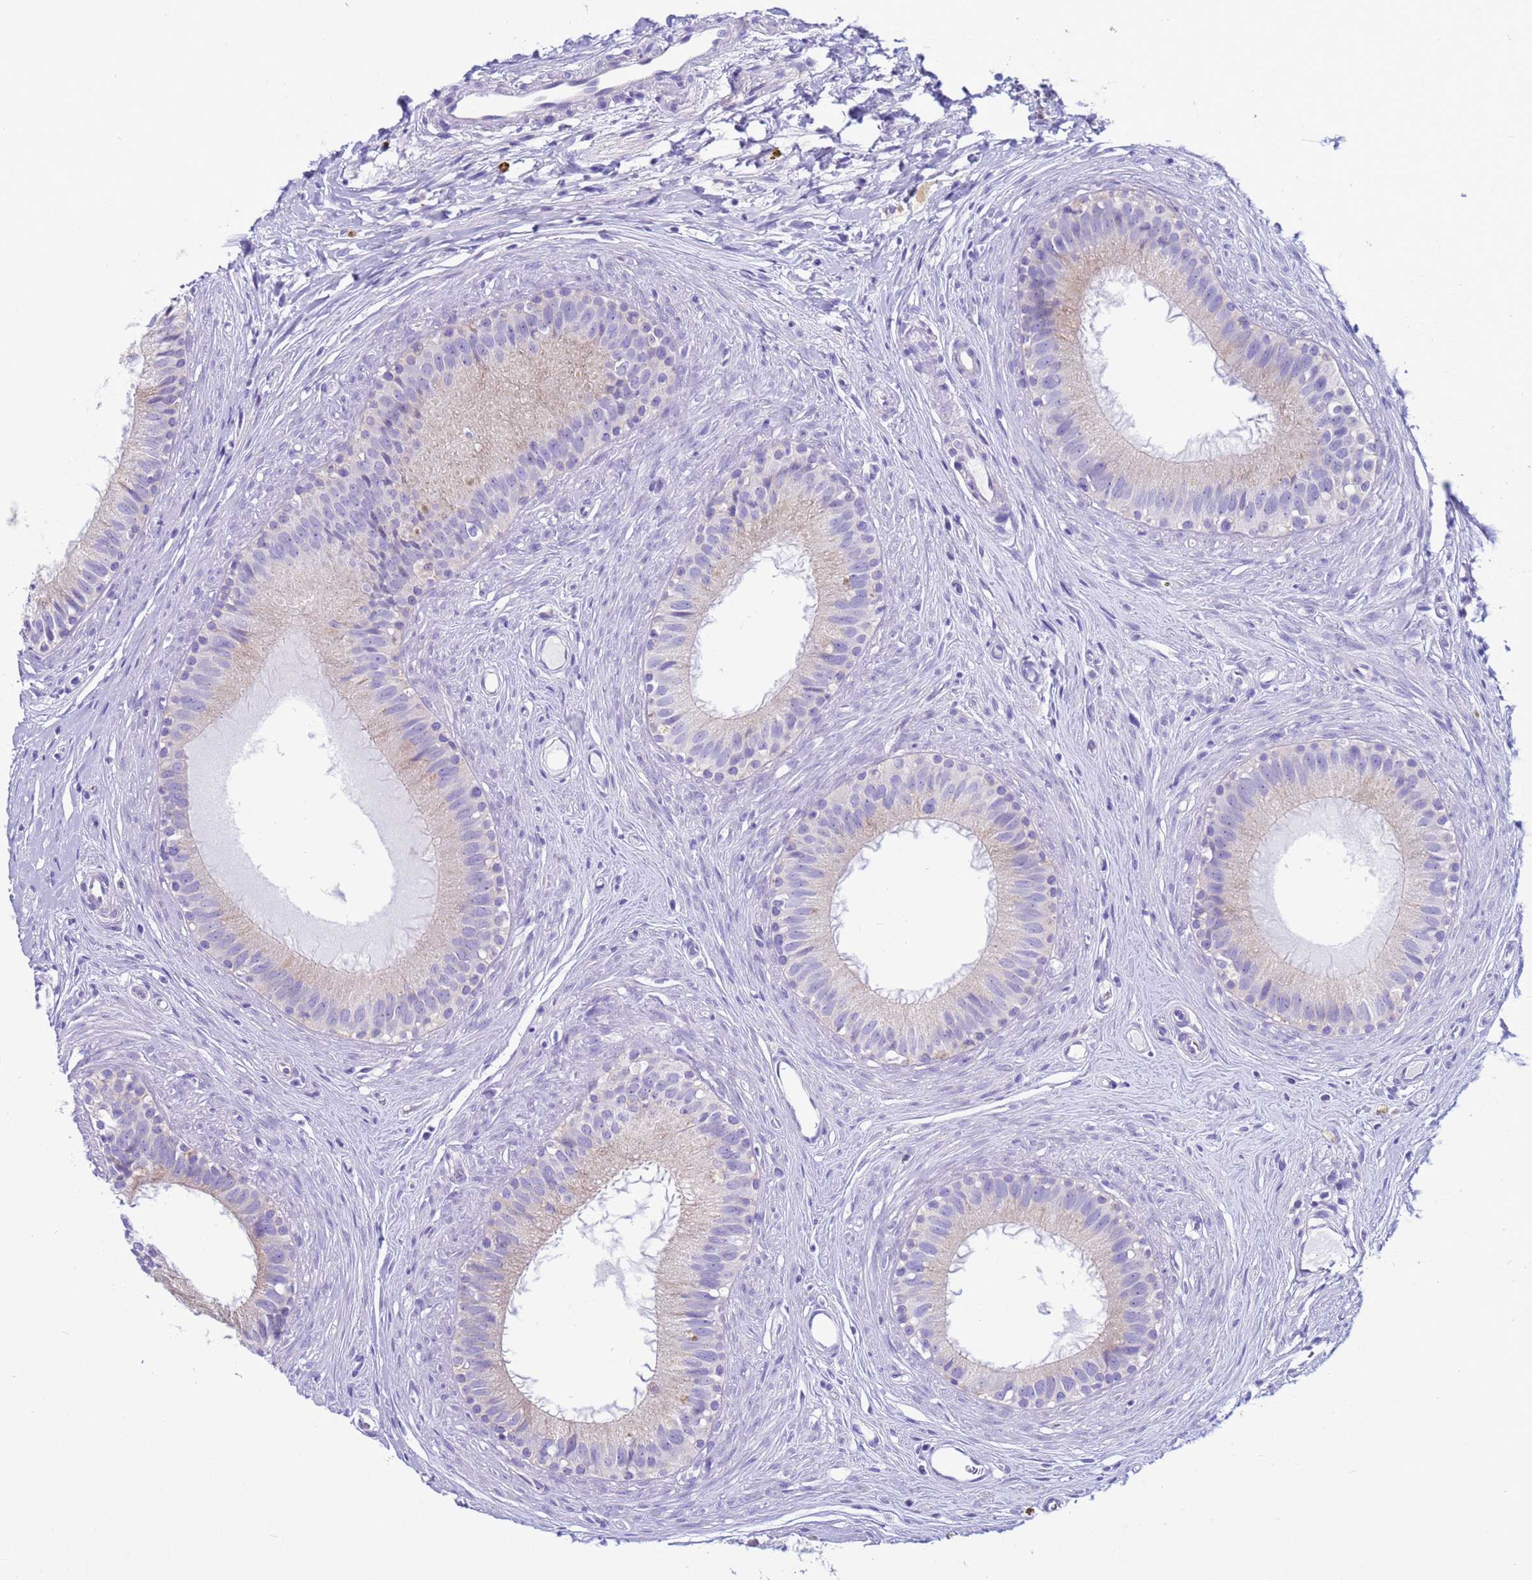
{"staining": {"intensity": "negative", "quantity": "none", "location": "none"}, "tissue": "epididymis", "cell_type": "Glandular cells", "image_type": "normal", "snomed": [{"axis": "morphology", "description": "Normal tissue, NOS"}, {"axis": "topography", "description": "Epididymis"}], "caption": "This is a histopathology image of IHC staining of unremarkable epididymis, which shows no staining in glandular cells.", "gene": "CST1", "patient": {"sex": "male", "age": 80}}